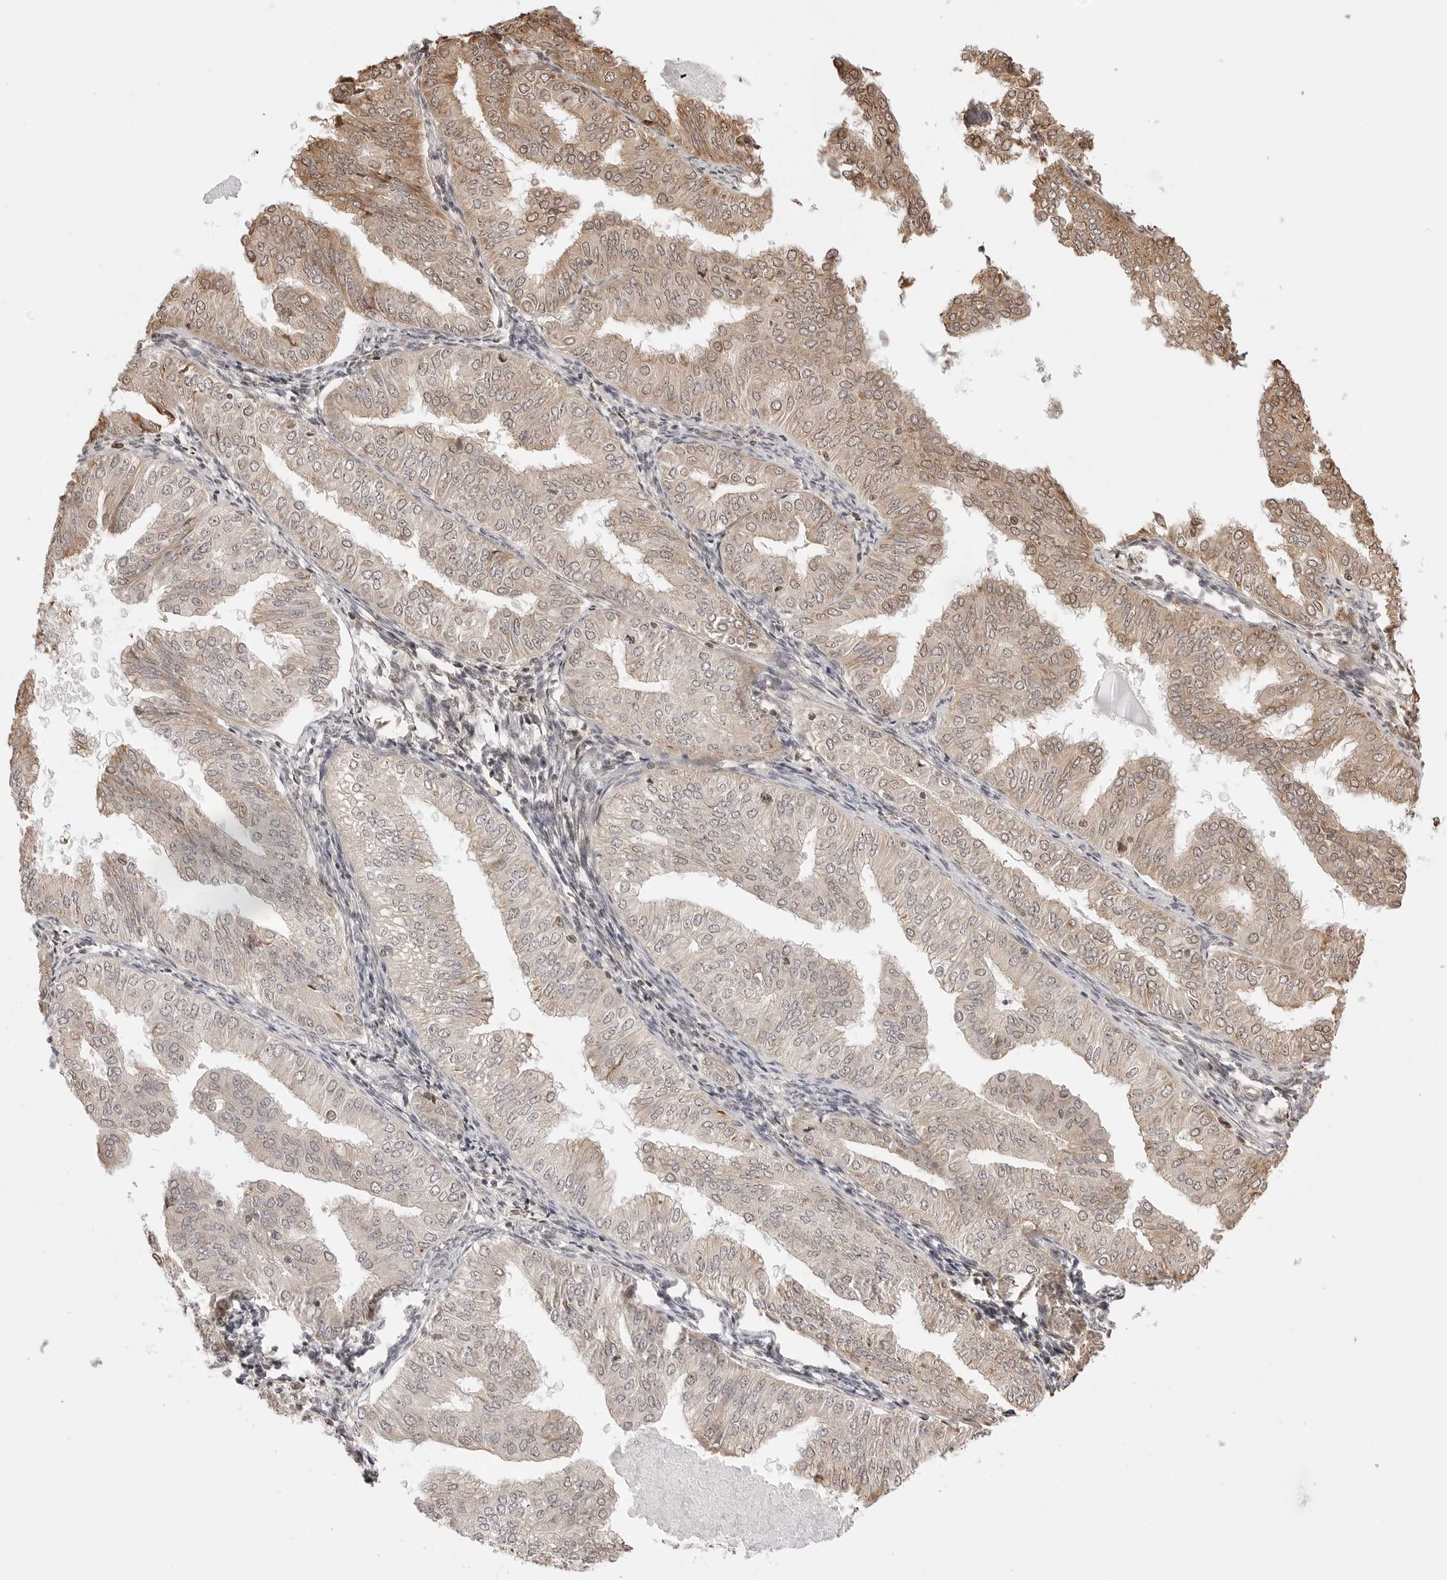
{"staining": {"intensity": "weak", "quantity": "25%-75%", "location": "cytoplasmic/membranous"}, "tissue": "endometrial cancer", "cell_type": "Tumor cells", "image_type": "cancer", "snomed": [{"axis": "morphology", "description": "Normal tissue, NOS"}, {"axis": "morphology", "description": "Adenocarcinoma, NOS"}, {"axis": "topography", "description": "Endometrium"}], "caption": "Tumor cells reveal low levels of weak cytoplasmic/membranous positivity in about 25%-75% of cells in endometrial cancer (adenocarcinoma).", "gene": "FKBP14", "patient": {"sex": "female", "age": 53}}